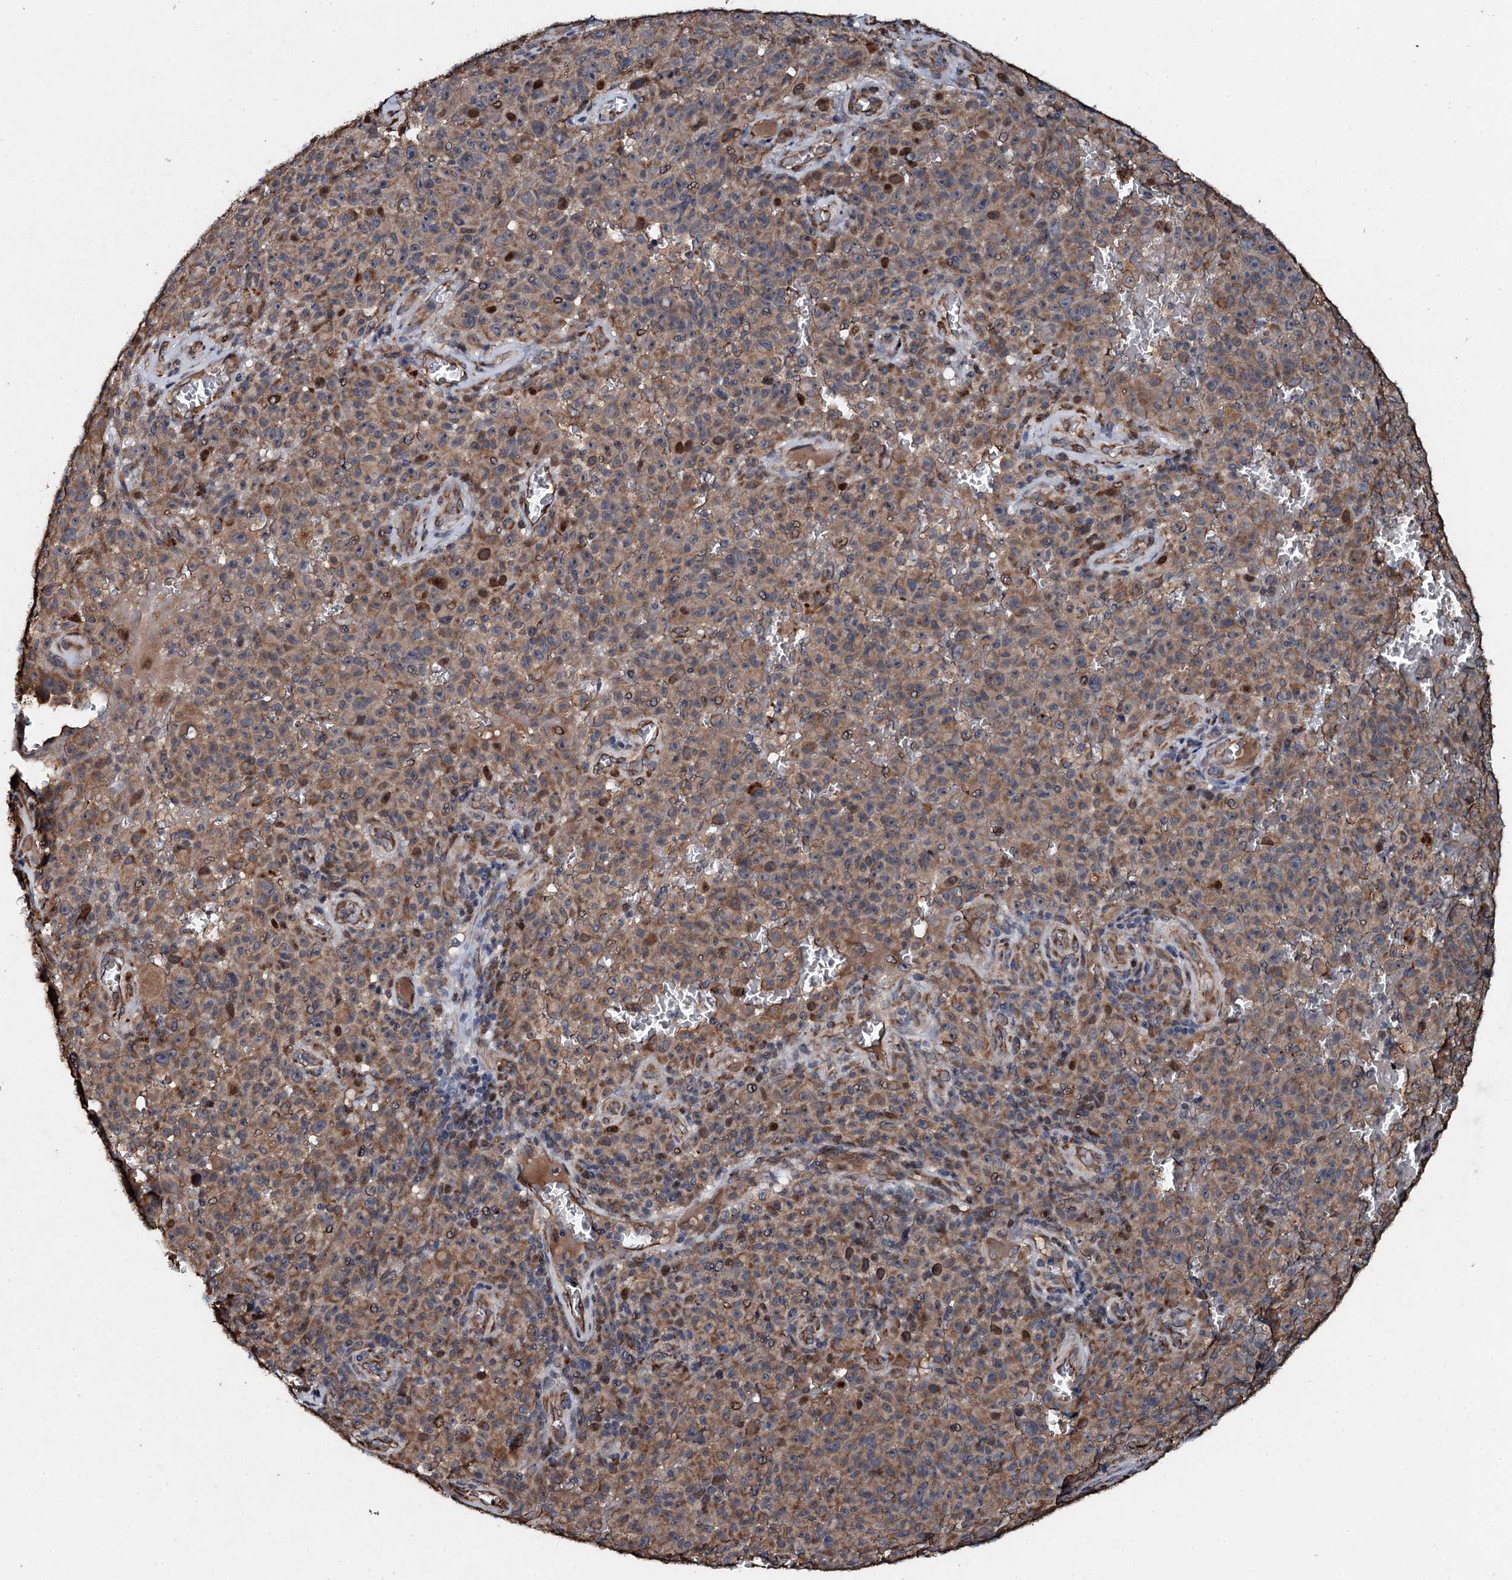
{"staining": {"intensity": "moderate", "quantity": ">75%", "location": "cytoplasmic/membranous"}, "tissue": "melanoma", "cell_type": "Tumor cells", "image_type": "cancer", "snomed": [{"axis": "morphology", "description": "Malignant melanoma, NOS"}, {"axis": "topography", "description": "Skin"}], "caption": "Immunohistochemical staining of human malignant melanoma reveals medium levels of moderate cytoplasmic/membranous protein staining in about >75% of tumor cells.", "gene": "ADAMTS10", "patient": {"sex": "female", "age": 82}}